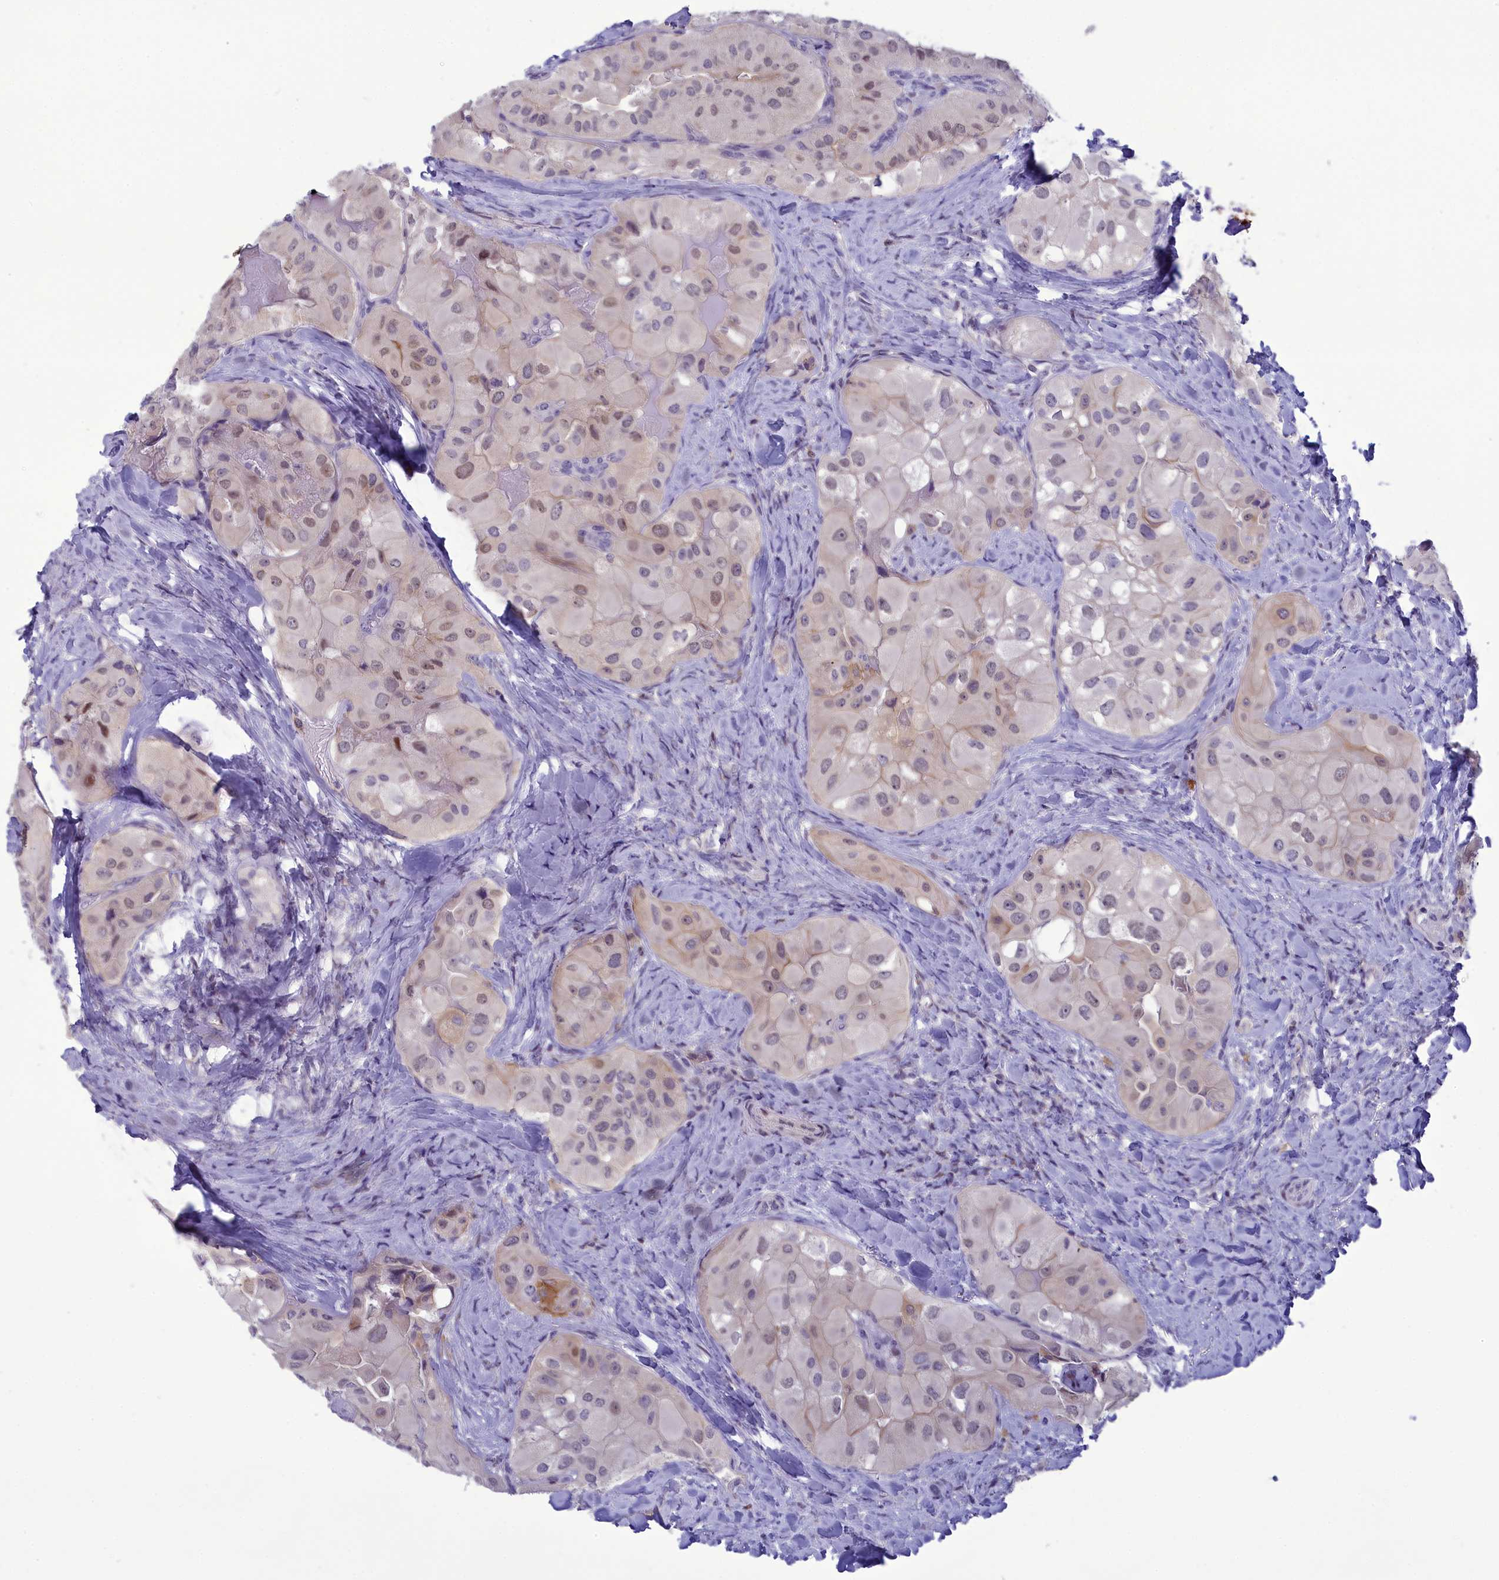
{"staining": {"intensity": "weak", "quantity": "<25%", "location": "cytoplasmic/membranous,nuclear"}, "tissue": "thyroid cancer", "cell_type": "Tumor cells", "image_type": "cancer", "snomed": [{"axis": "morphology", "description": "Normal tissue, NOS"}, {"axis": "morphology", "description": "Papillary adenocarcinoma, NOS"}, {"axis": "topography", "description": "Thyroid gland"}], "caption": "A high-resolution photomicrograph shows IHC staining of thyroid cancer (papillary adenocarcinoma), which displays no significant staining in tumor cells.", "gene": "CORO2A", "patient": {"sex": "female", "age": 59}}